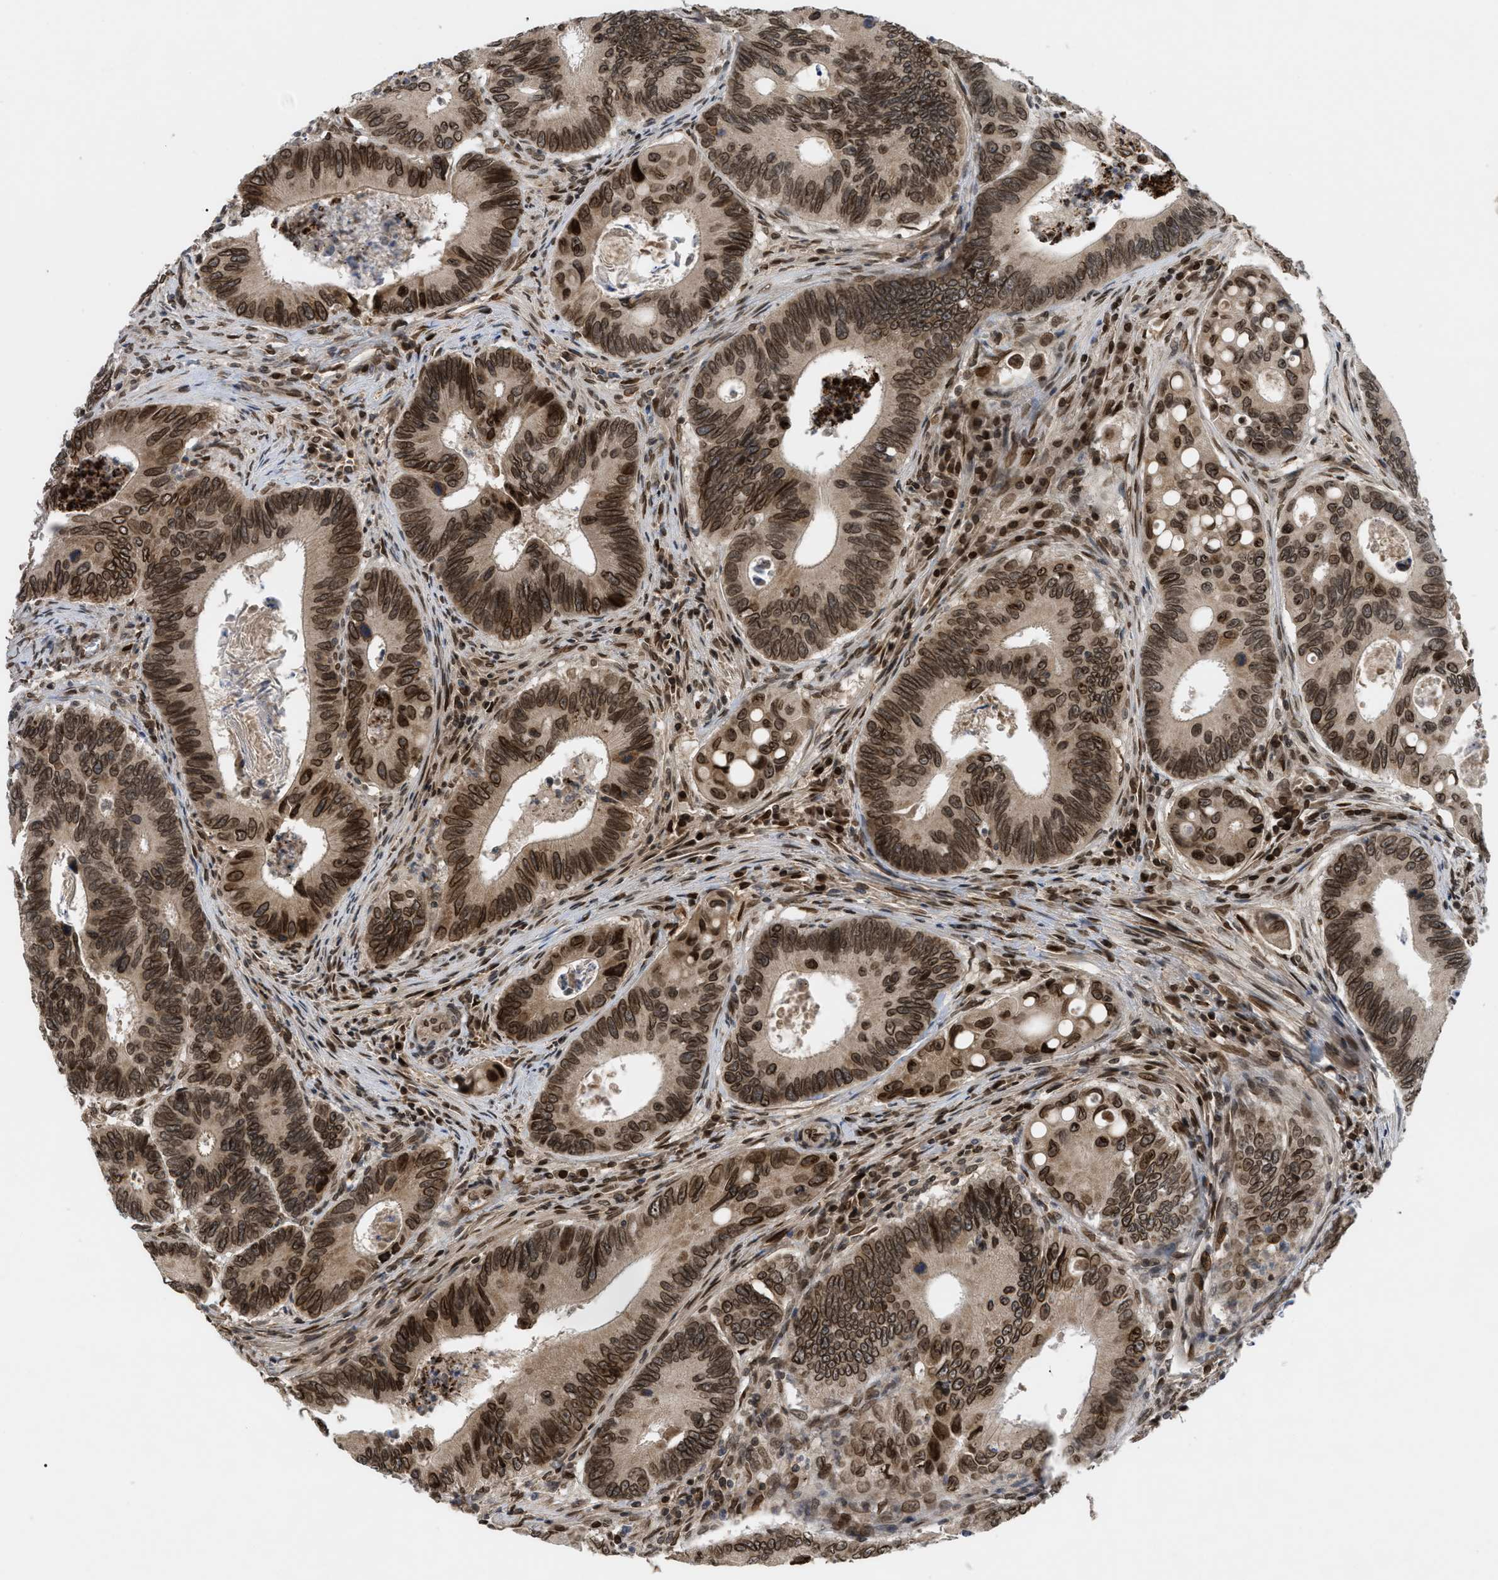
{"staining": {"intensity": "moderate", "quantity": ">75%", "location": "cytoplasmic/membranous,nuclear"}, "tissue": "colorectal cancer", "cell_type": "Tumor cells", "image_type": "cancer", "snomed": [{"axis": "morphology", "description": "Inflammation, NOS"}, {"axis": "morphology", "description": "Adenocarcinoma, NOS"}, {"axis": "topography", "description": "Colon"}], "caption": "Brown immunohistochemical staining in colorectal cancer displays moderate cytoplasmic/membranous and nuclear positivity in about >75% of tumor cells. (DAB (3,3'-diaminobenzidine) IHC with brightfield microscopy, high magnification).", "gene": "CRY1", "patient": {"sex": "male", "age": 72}}